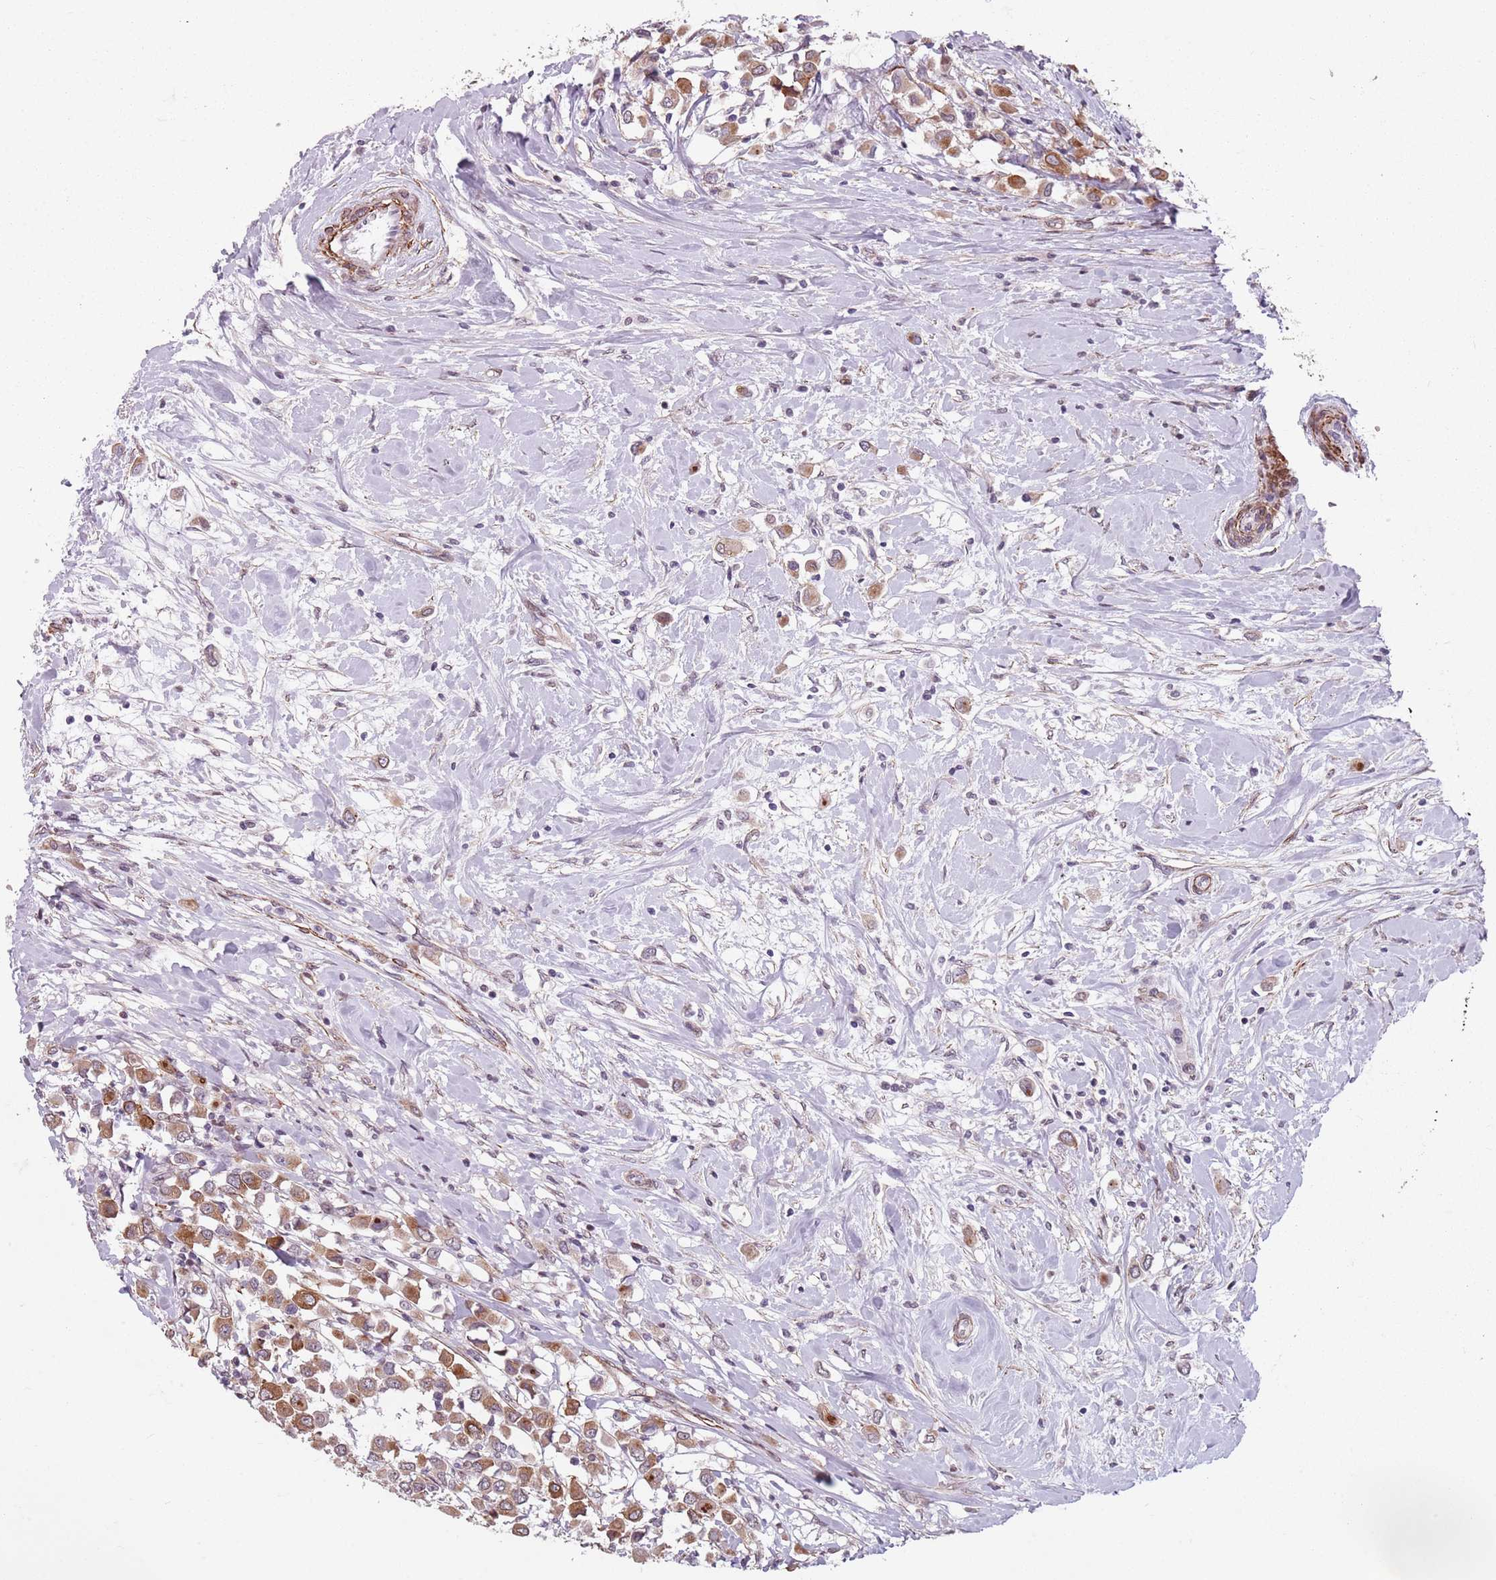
{"staining": {"intensity": "moderate", "quantity": ">75%", "location": "cytoplasmic/membranous"}, "tissue": "breast cancer", "cell_type": "Tumor cells", "image_type": "cancer", "snomed": [{"axis": "morphology", "description": "Duct carcinoma"}, {"axis": "topography", "description": "Breast"}], "caption": "Immunohistochemical staining of human breast cancer (invasive ductal carcinoma) displays moderate cytoplasmic/membranous protein positivity in about >75% of tumor cells.", "gene": "TMC4", "patient": {"sex": "female", "age": 61}}